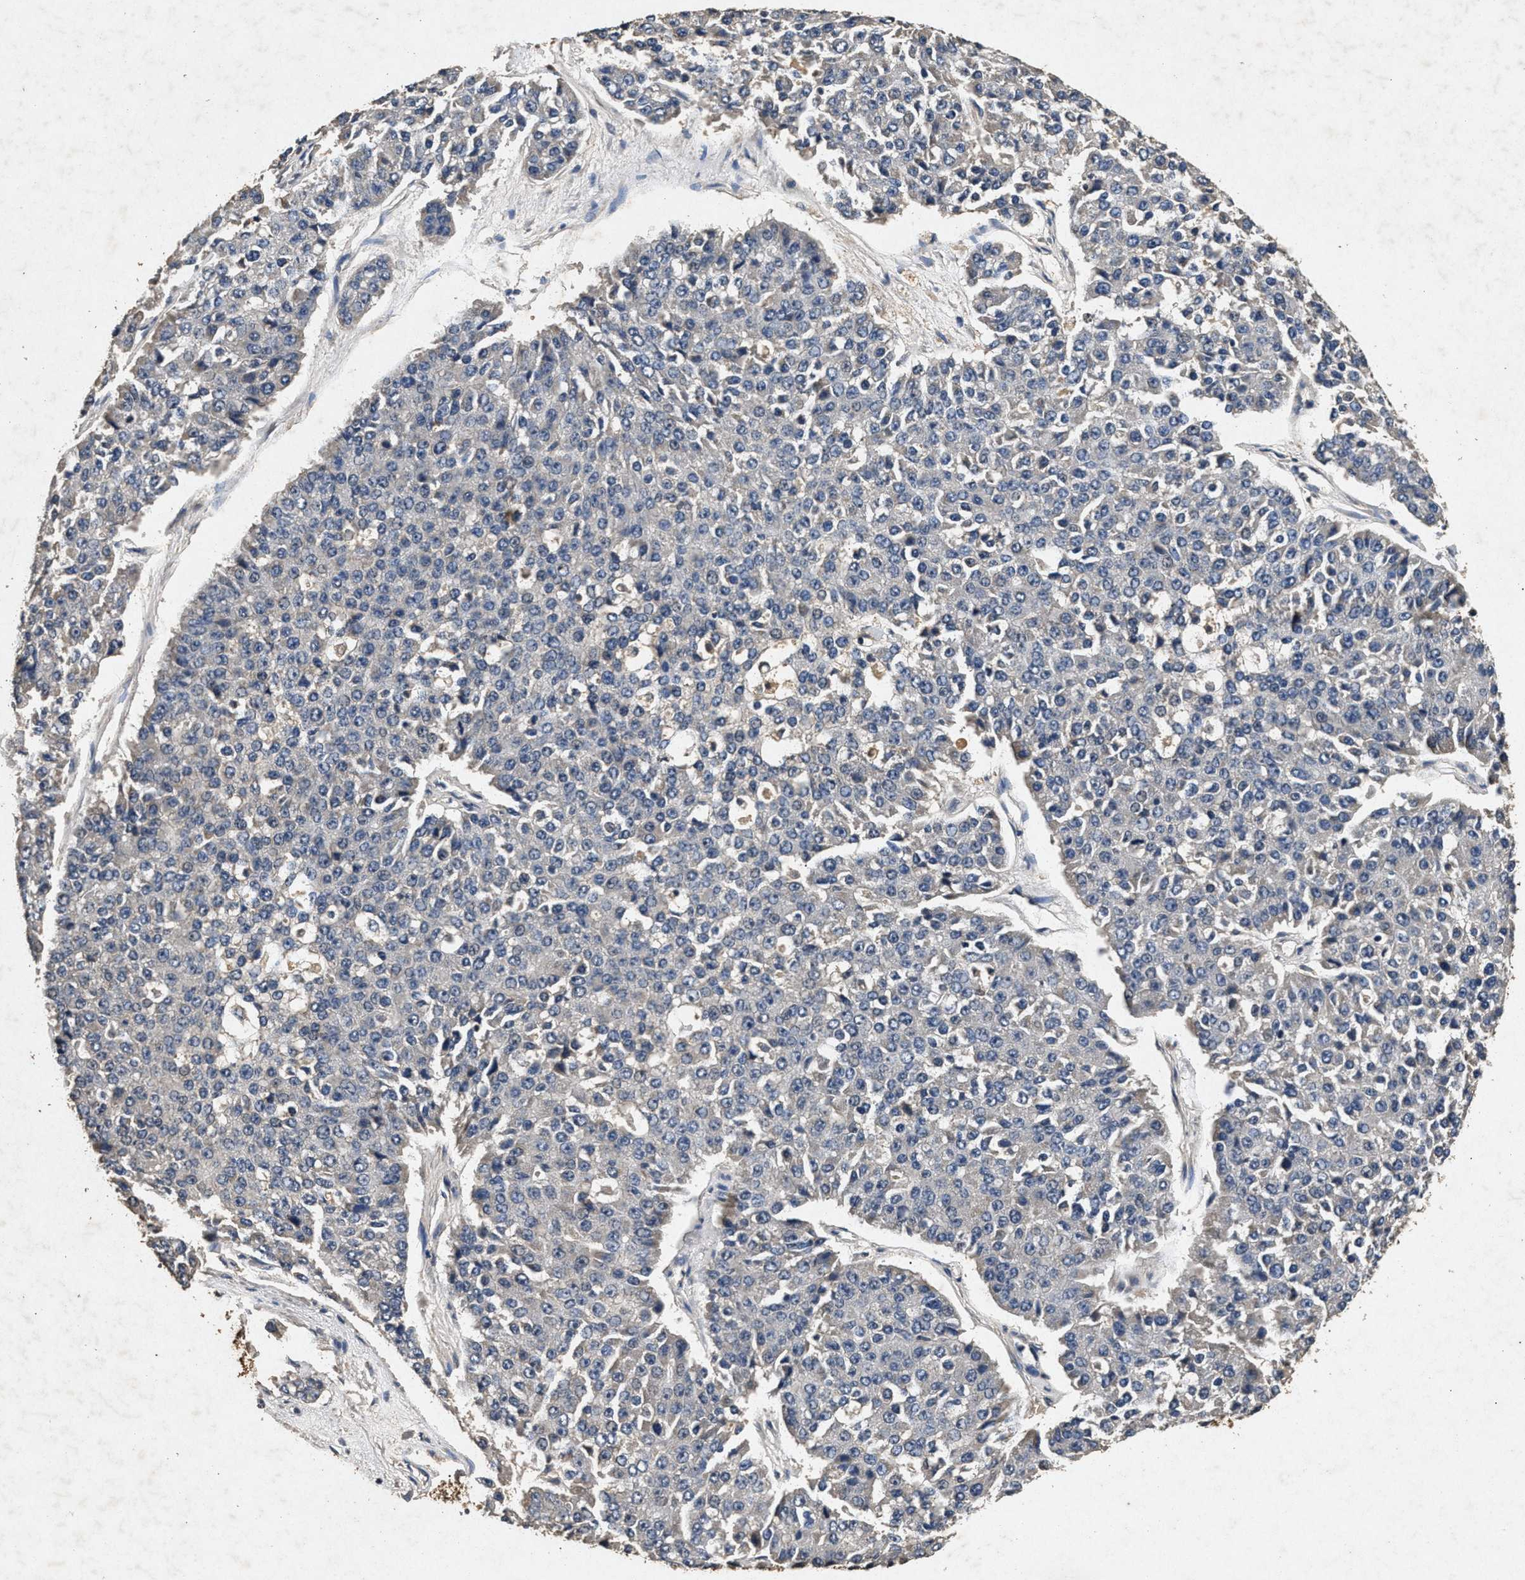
{"staining": {"intensity": "negative", "quantity": "none", "location": "none"}, "tissue": "pancreatic cancer", "cell_type": "Tumor cells", "image_type": "cancer", "snomed": [{"axis": "morphology", "description": "Adenocarcinoma, NOS"}, {"axis": "topography", "description": "Pancreas"}], "caption": "Human pancreatic cancer stained for a protein using immunohistochemistry (IHC) shows no positivity in tumor cells.", "gene": "PPP1CC", "patient": {"sex": "male", "age": 50}}